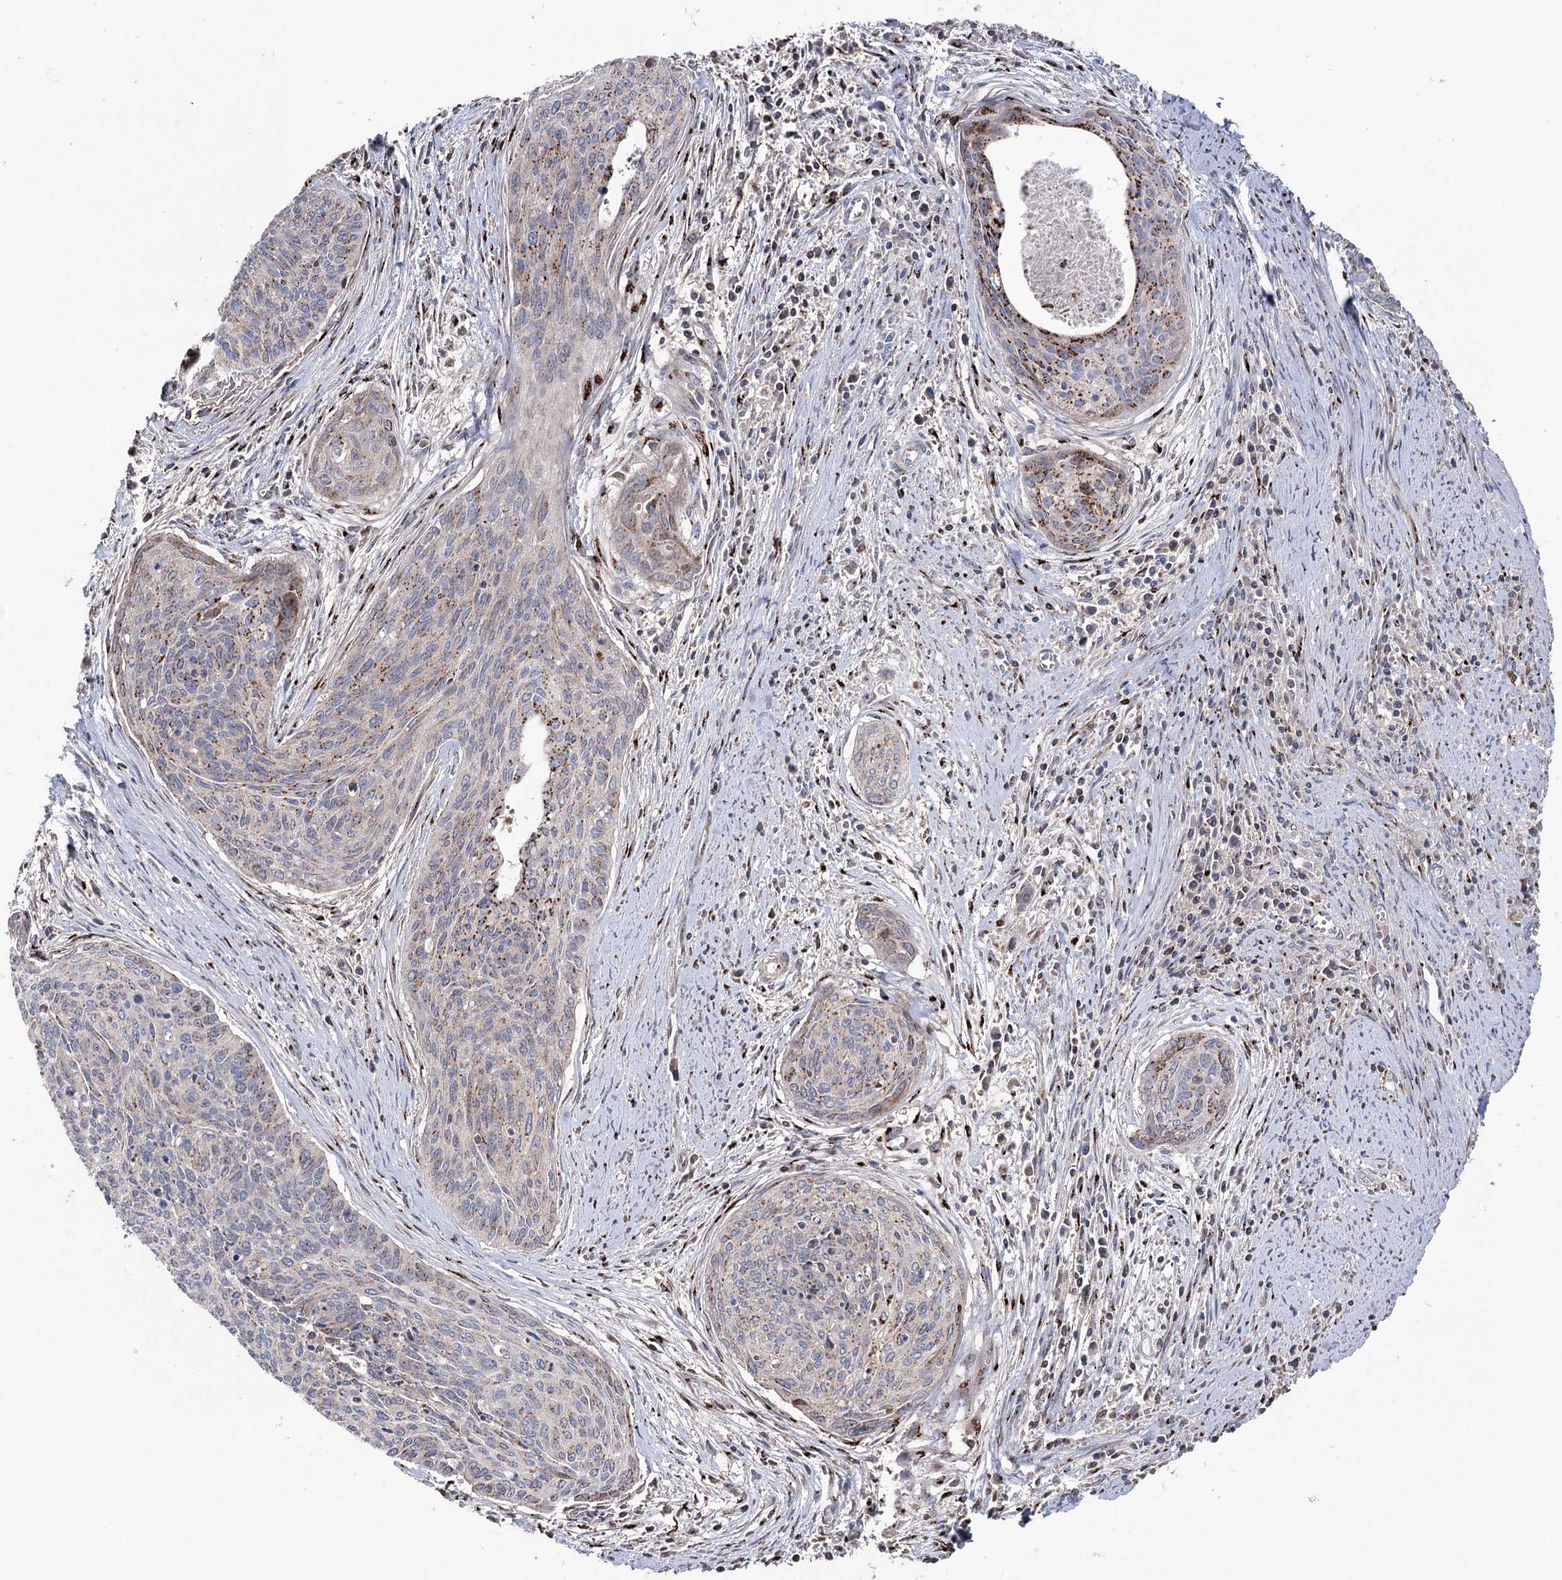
{"staining": {"intensity": "strong", "quantity": "<25%", "location": "cytoplasmic/membranous"}, "tissue": "cervical cancer", "cell_type": "Tumor cells", "image_type": "cancer", "snomed": [{"axis": "morphology", "description": "Squamous cell carcinoma, NOS"}, {"axis": "topography", "description": "Cervix"}], "caption": "Immunohistochemical staining of cervical squamous cell carcinoma shows medium levels of strong cytoplasmic/membranous staining in approximately <25% of tumor cells.", "gene": "ARHGAP20", "patient": {"sex": "female", "age": 55}}